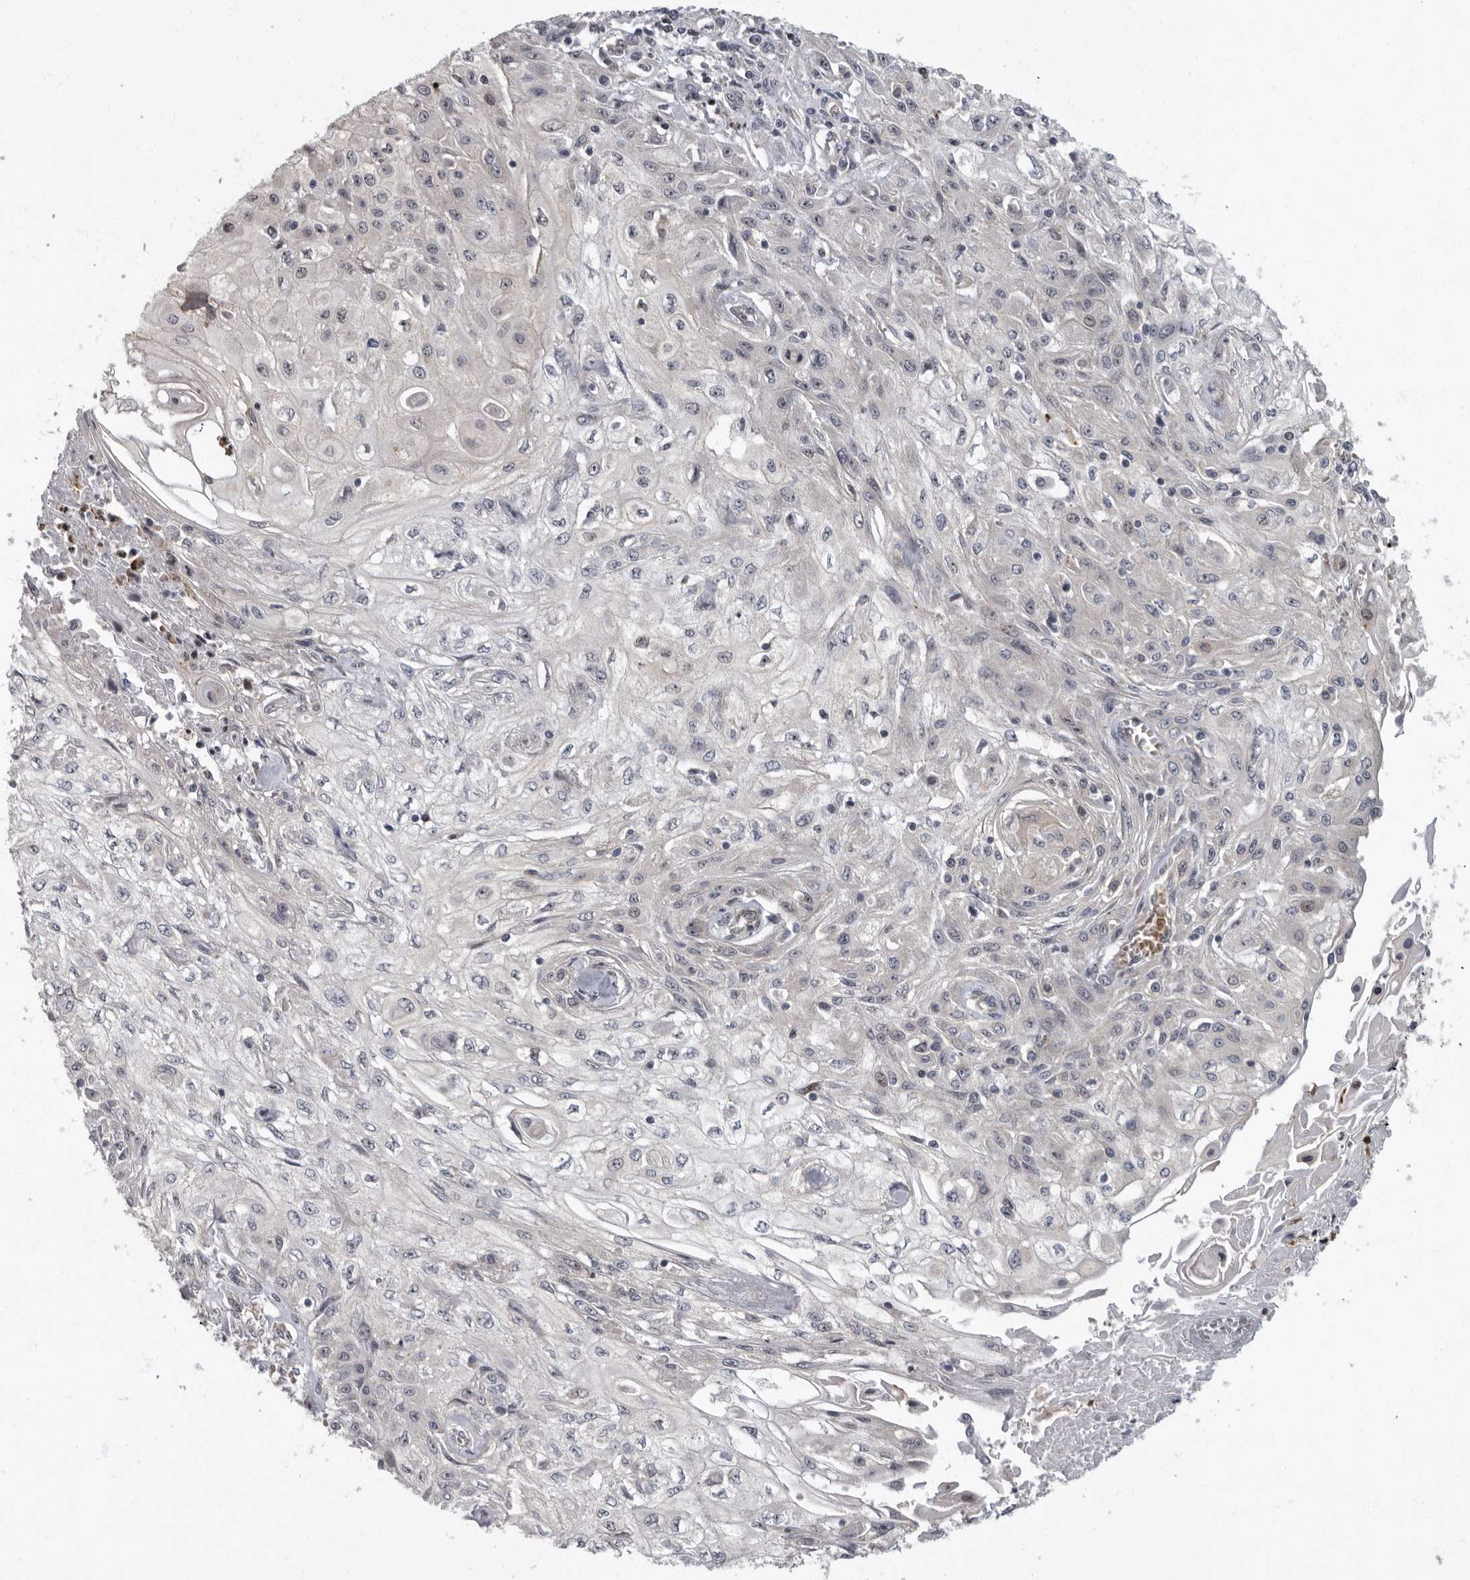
{"staining": {"intensity": "negative", "quantity": "none", "location": "none"}, "tissue": "skin cancer", "cell_type": "Tumor cells", "image_type": "cancer", "snomed": [{"axis": "morphology", "description": "Squamous cell carcinoma, NOS"}, {"axis": "morphology", "description": "Squamous cell carcinoma, metastatic, NOS"}, {"axis": "topography", "description": "Skin"}, {"axis": "topography", "description": "Lymph node"}], "caption": "This is an immunohistochemistry (IHC) photomicrograph of human skin cancer. There is no staining in tumor cells.", "gene": "PDCD11", "patient": {"sex": "male", "age": 75}}